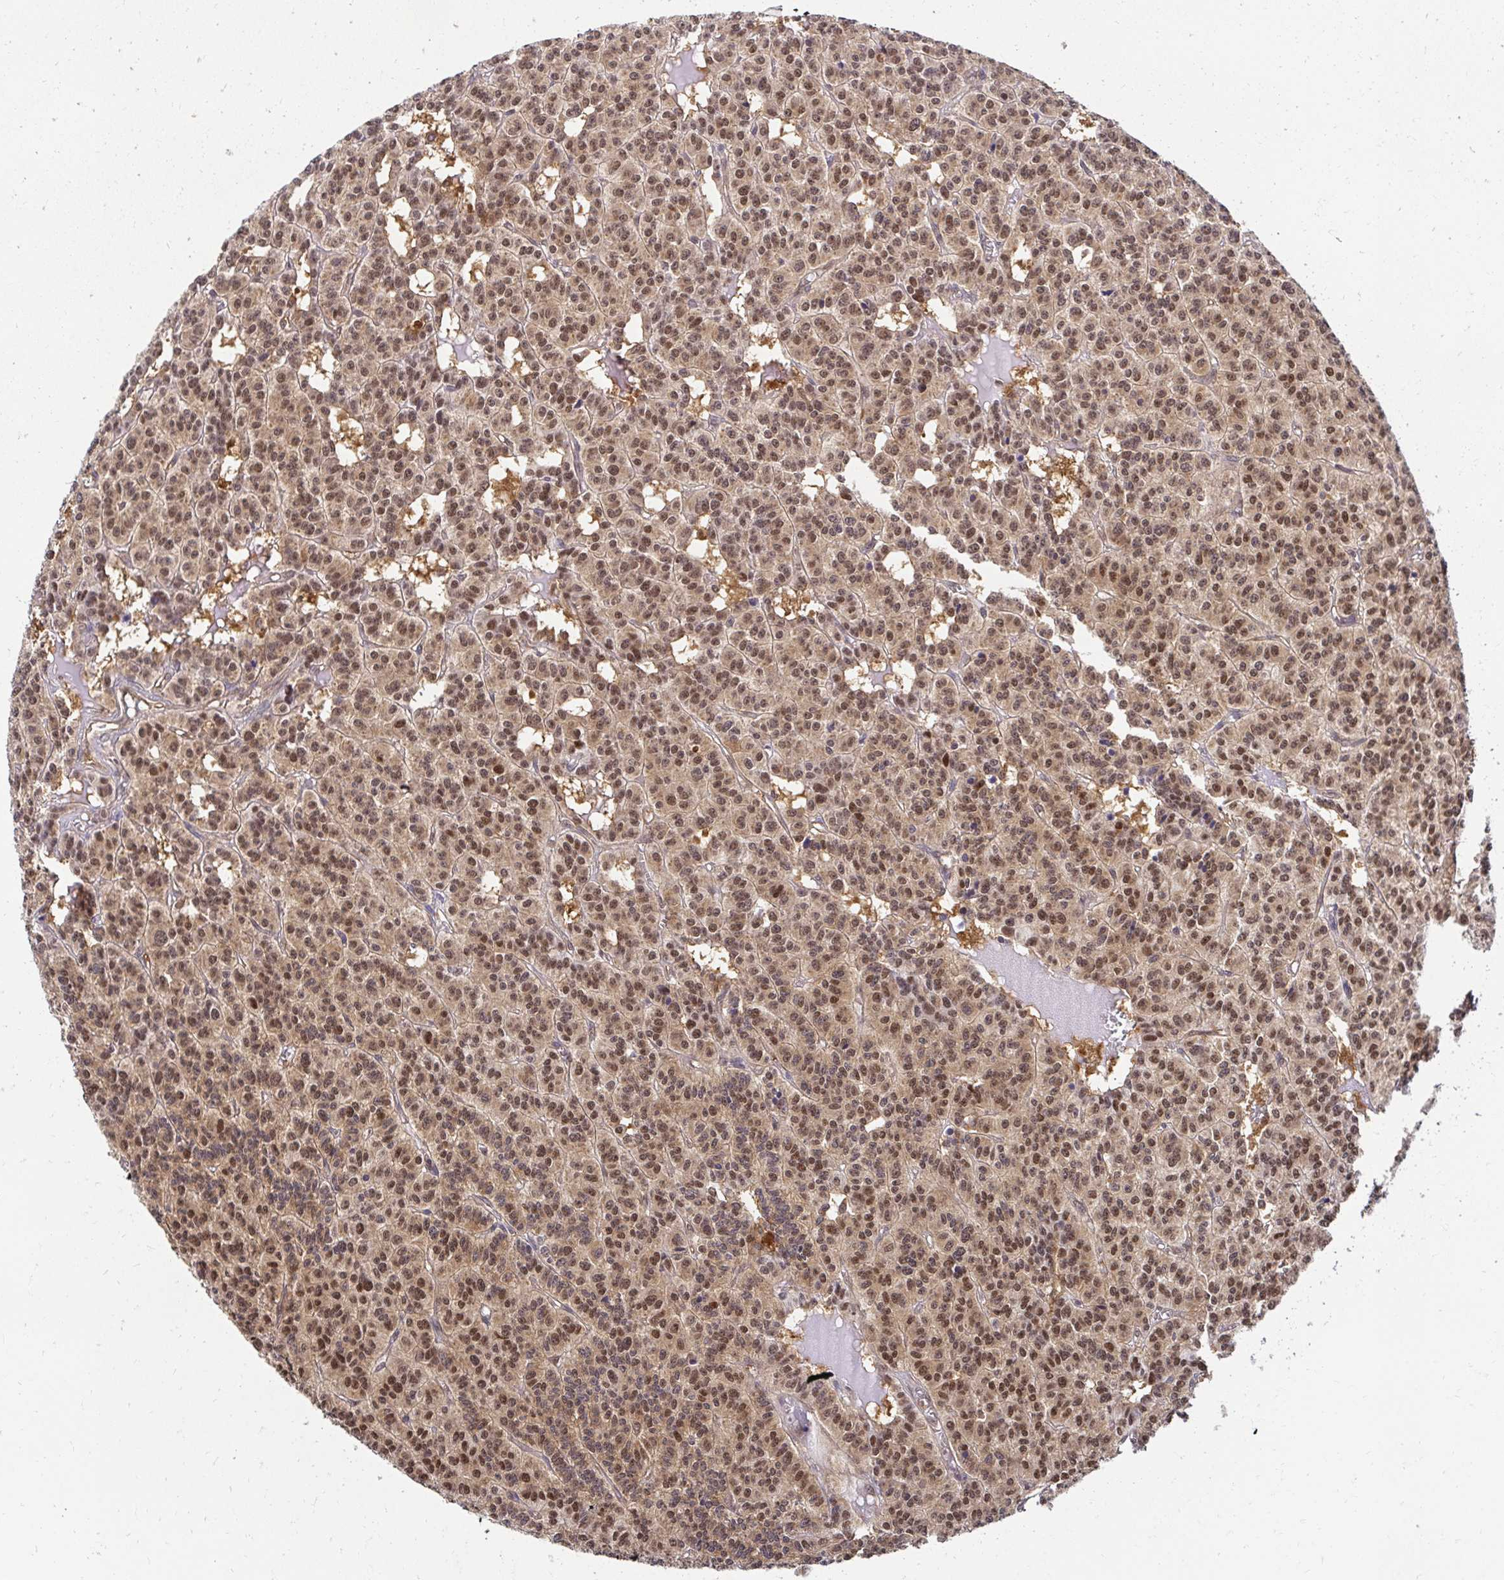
{"staining": {"intensity": "moderate", "quantity": ">75%", "location": "cytoplasmic/membranous,nuclear"}, "tissue": "carcinoid", "cell_type": "Tumor cells", "image_type": "cancer", "snomed": [{"axis": "morphology", "description": "Carcinoid, malignant, NOS"}, {"axis": "topography", "description": "Lung"}], "caption": "IHC histopathology image of human carcinoid stained for a protein (brown), which exhibits medium levels of moderate cytoplasmic/membranous and nuclear expression in approximately >75% of tumor cells.", "gene": "PSMA4", "patient": {"sex": "female", "age": 71}}